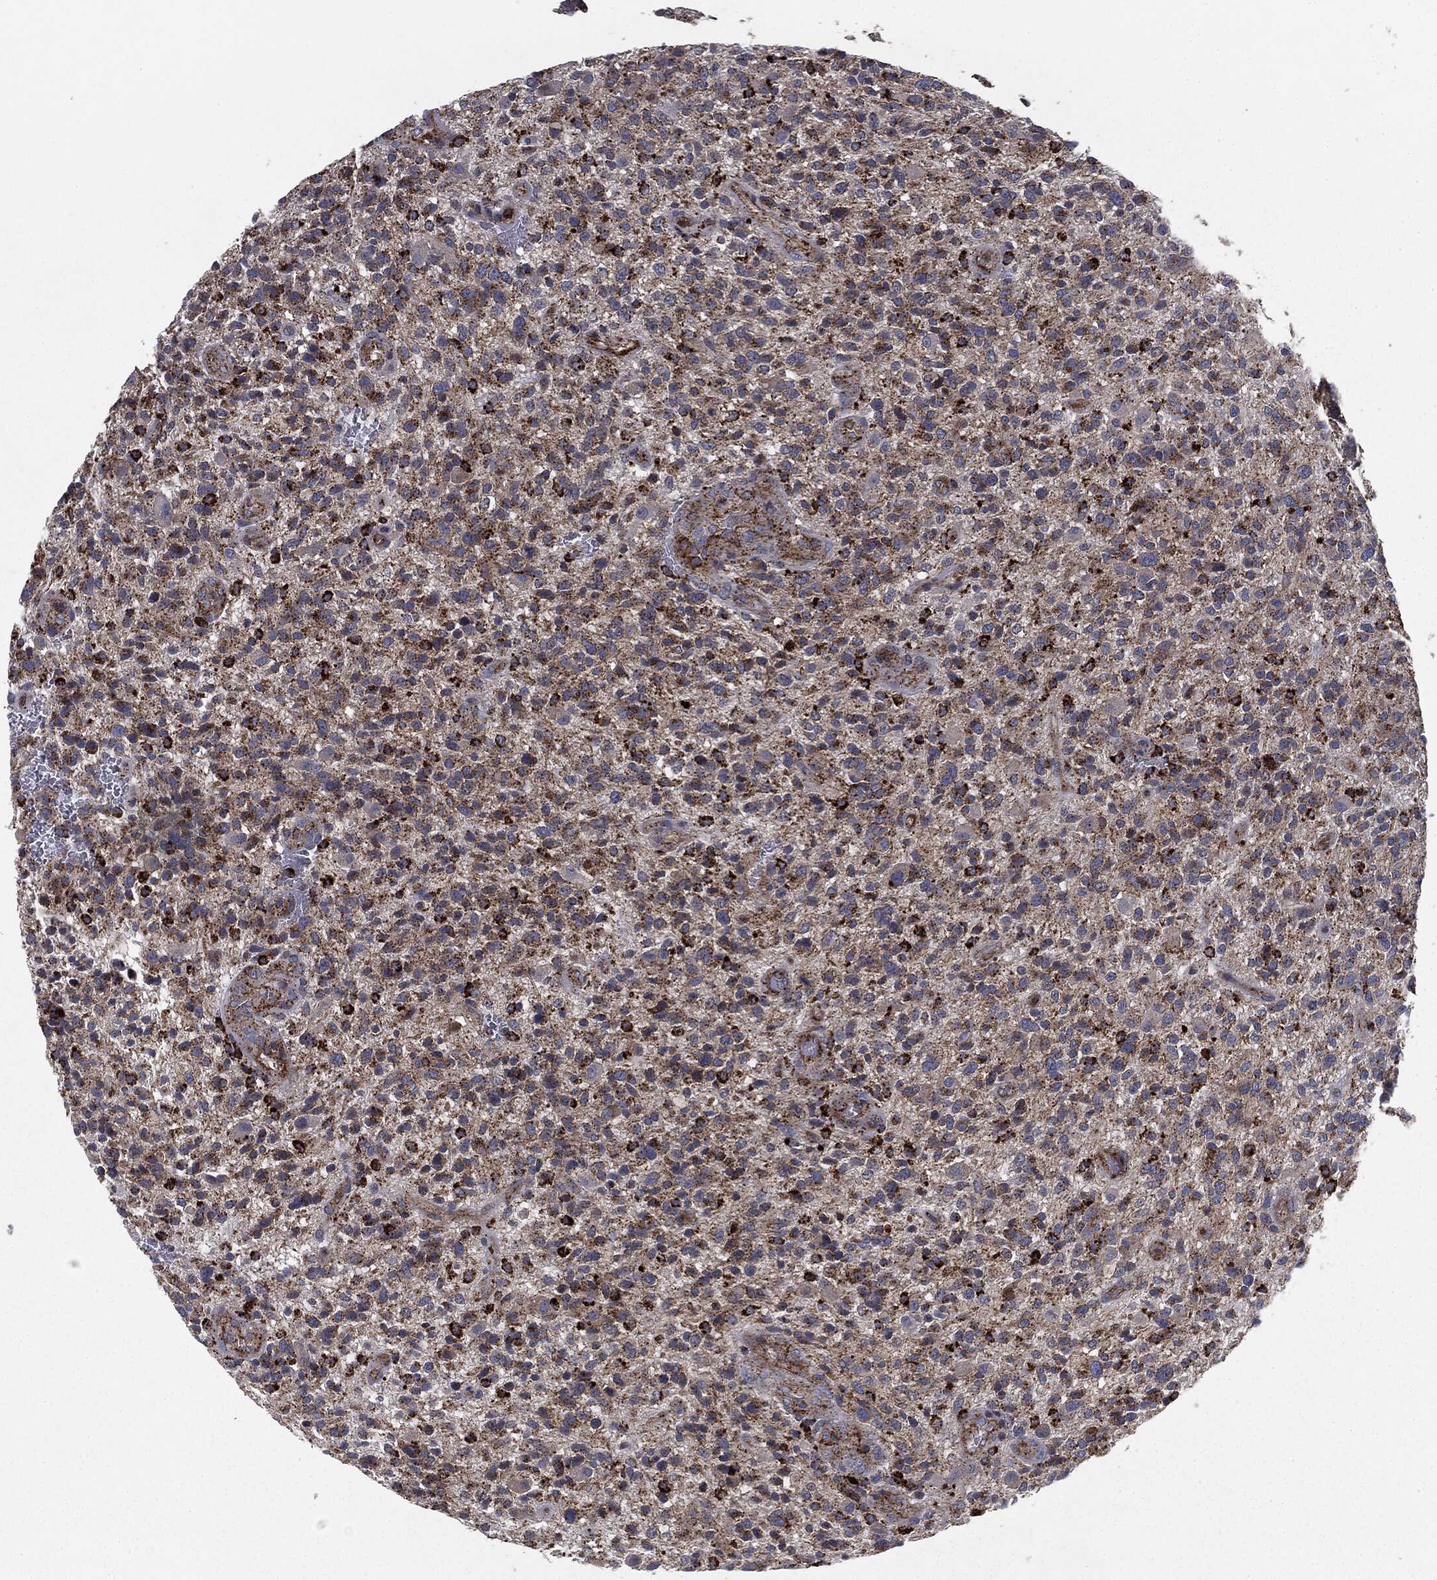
{"staining": {"intensity": "strong", "quantity": "<25%", "location": "cytoplasmic/membranous"}, "tissue": "glioma", "cell_type": "Tumor cells", "image_type": "cancer", "snomed": [{"axis": "morphology", "description": "Glioma, malignant, High grade"}, {"axis": "topography", "description": "Brain"}], "caption": "High-magnification brightfield microscopy of glioma stained with DAB (3,3'-diaminobenzidine) (brown) and counterstained with hematoxylin (blue). tumor cells exhibit strong cytoplasmic/membranous staining is present in approximately<25% of cells.", "gene": "CTSA", "patient": {"sex": "male", "age": 47}}